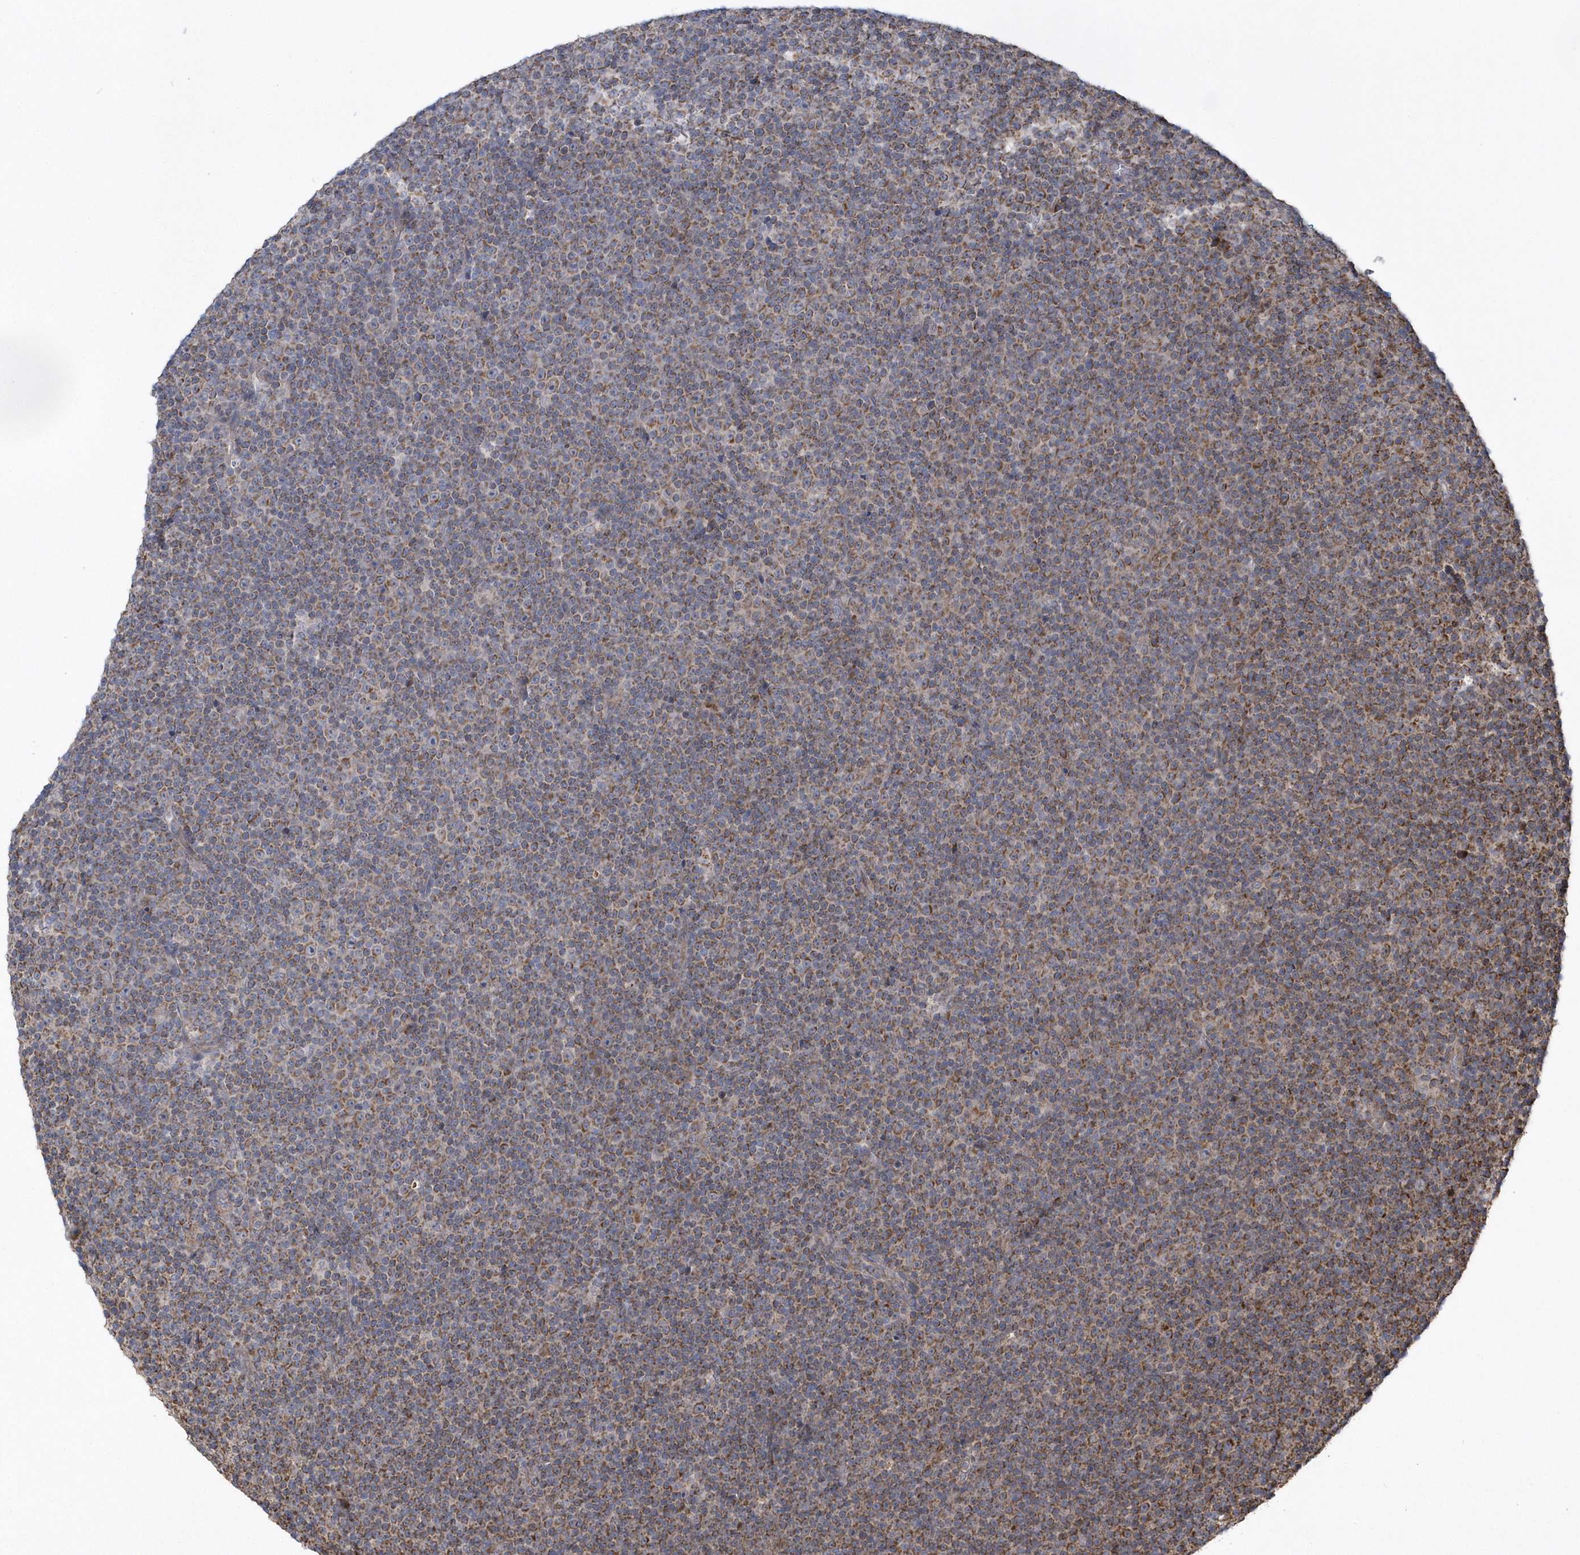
{"staining": {"intensity": "moderate", "quantity": ">75%", "location": "cytoplasmic/membranous"}, "tissue": "lymphoma", "cell_type": "Tumor cells", "image_type": "cancer", "snomed": [{"axis": "morphology", "description": "Malignant lymphoma, non-Hodgkin's type, Low grade"}, {"axis": "topography", "description": "Lymph node"}], "caption": "Immunohistochemical staining of low-grade malignant lymphoma, non-Hodgkin's type reveals medium levels of moderate cytoplasmic/membranous protein staining in about >75% of tumor cells.", "gene": "SLX9", "patient": {"sex": "female", "age": 67}}